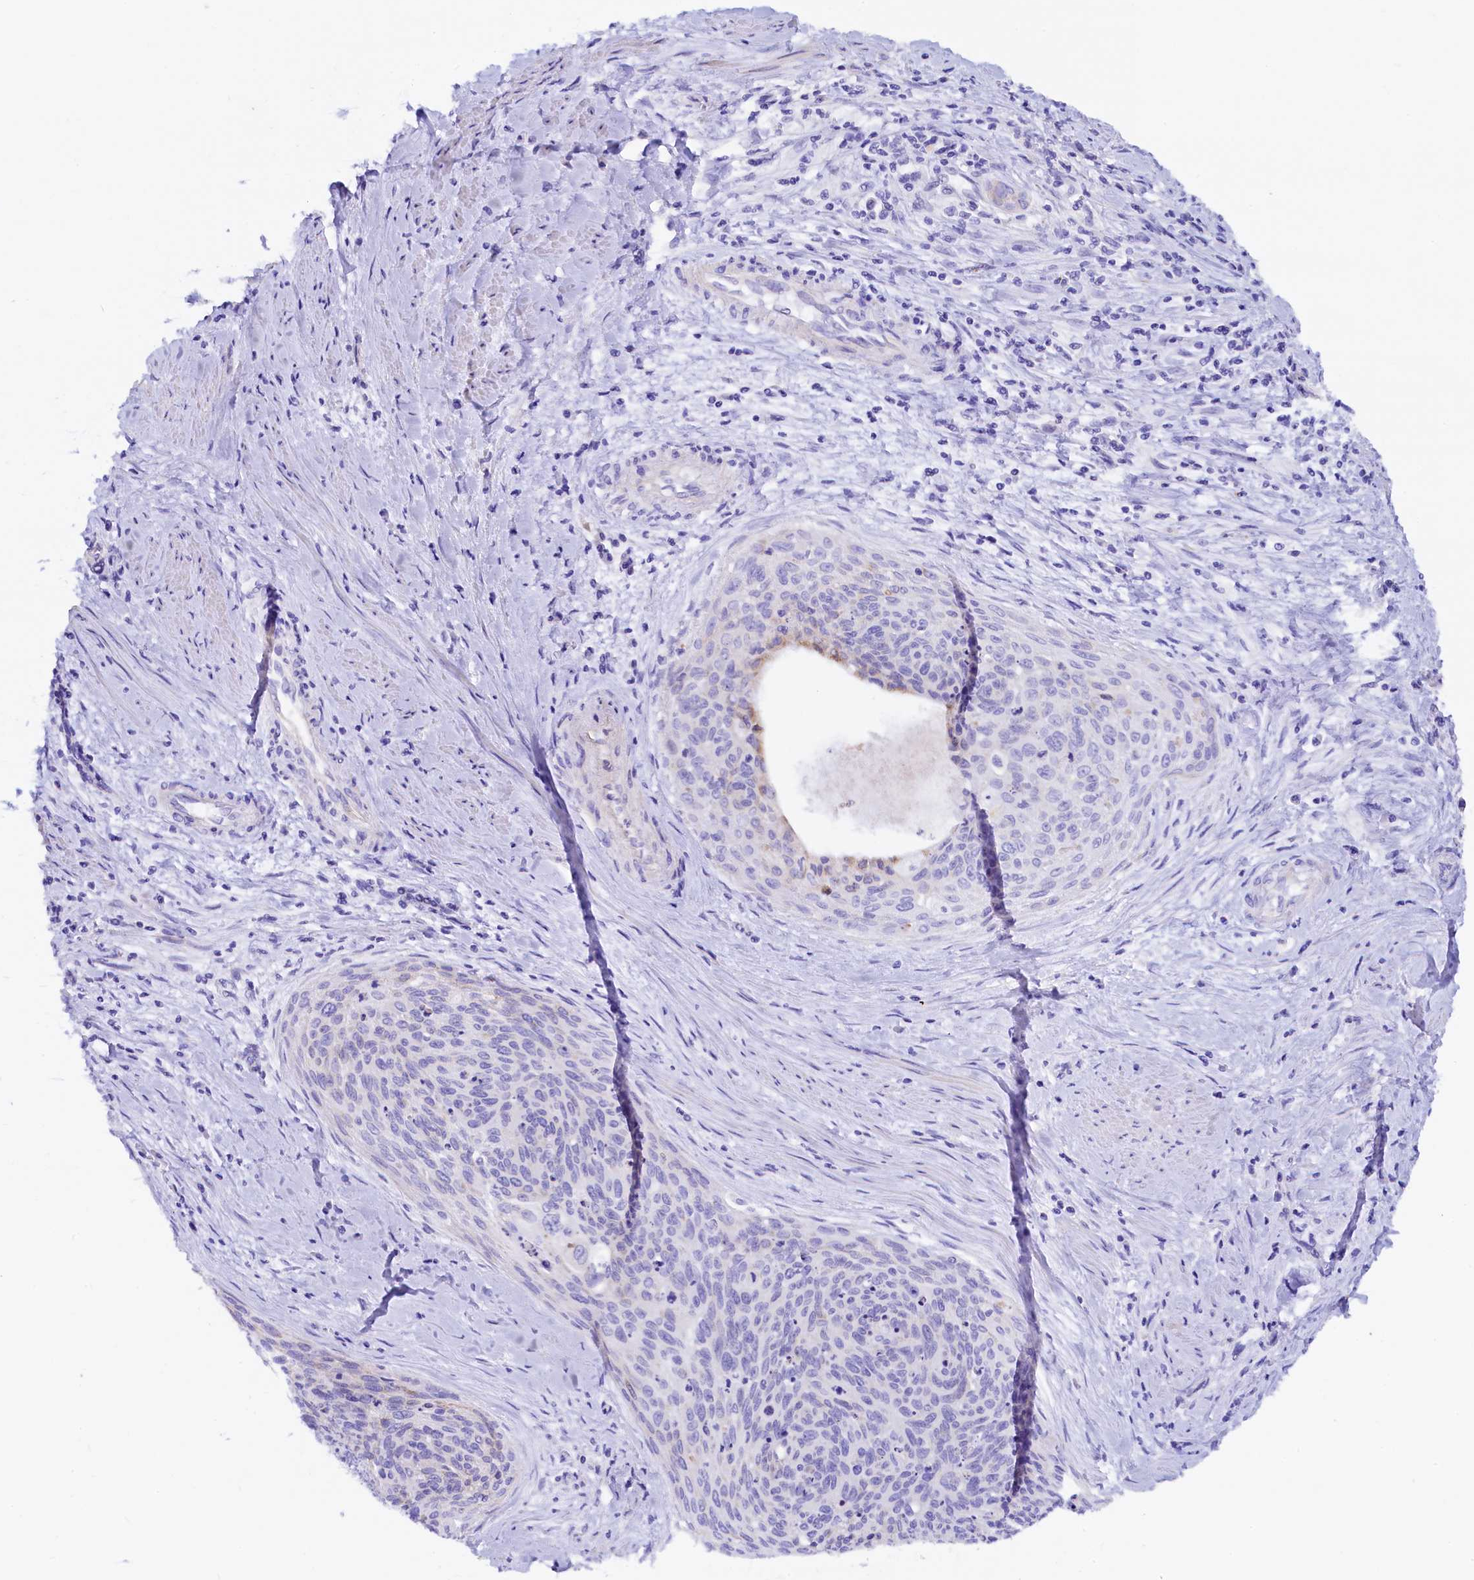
{"staining": {"intensity": "weak", "quantity": "<25%", "location": "cytoplasmic/membranous"}, "tissue": "cervical cancer", "cell_type": "Tumor cells", "image_type": "cancer", "snomed": [{"axis": "morphology", "description": "Squamous cell carcinoma, NOS"}, {"axis": "topography", "description": "Cervix"}], "caption": "IHC of human cervical squamous cell carcinoma exhibits no positivity in tumor cells.", "gene": "RBP3", "patient": {"sex": "female", "age": 55}}